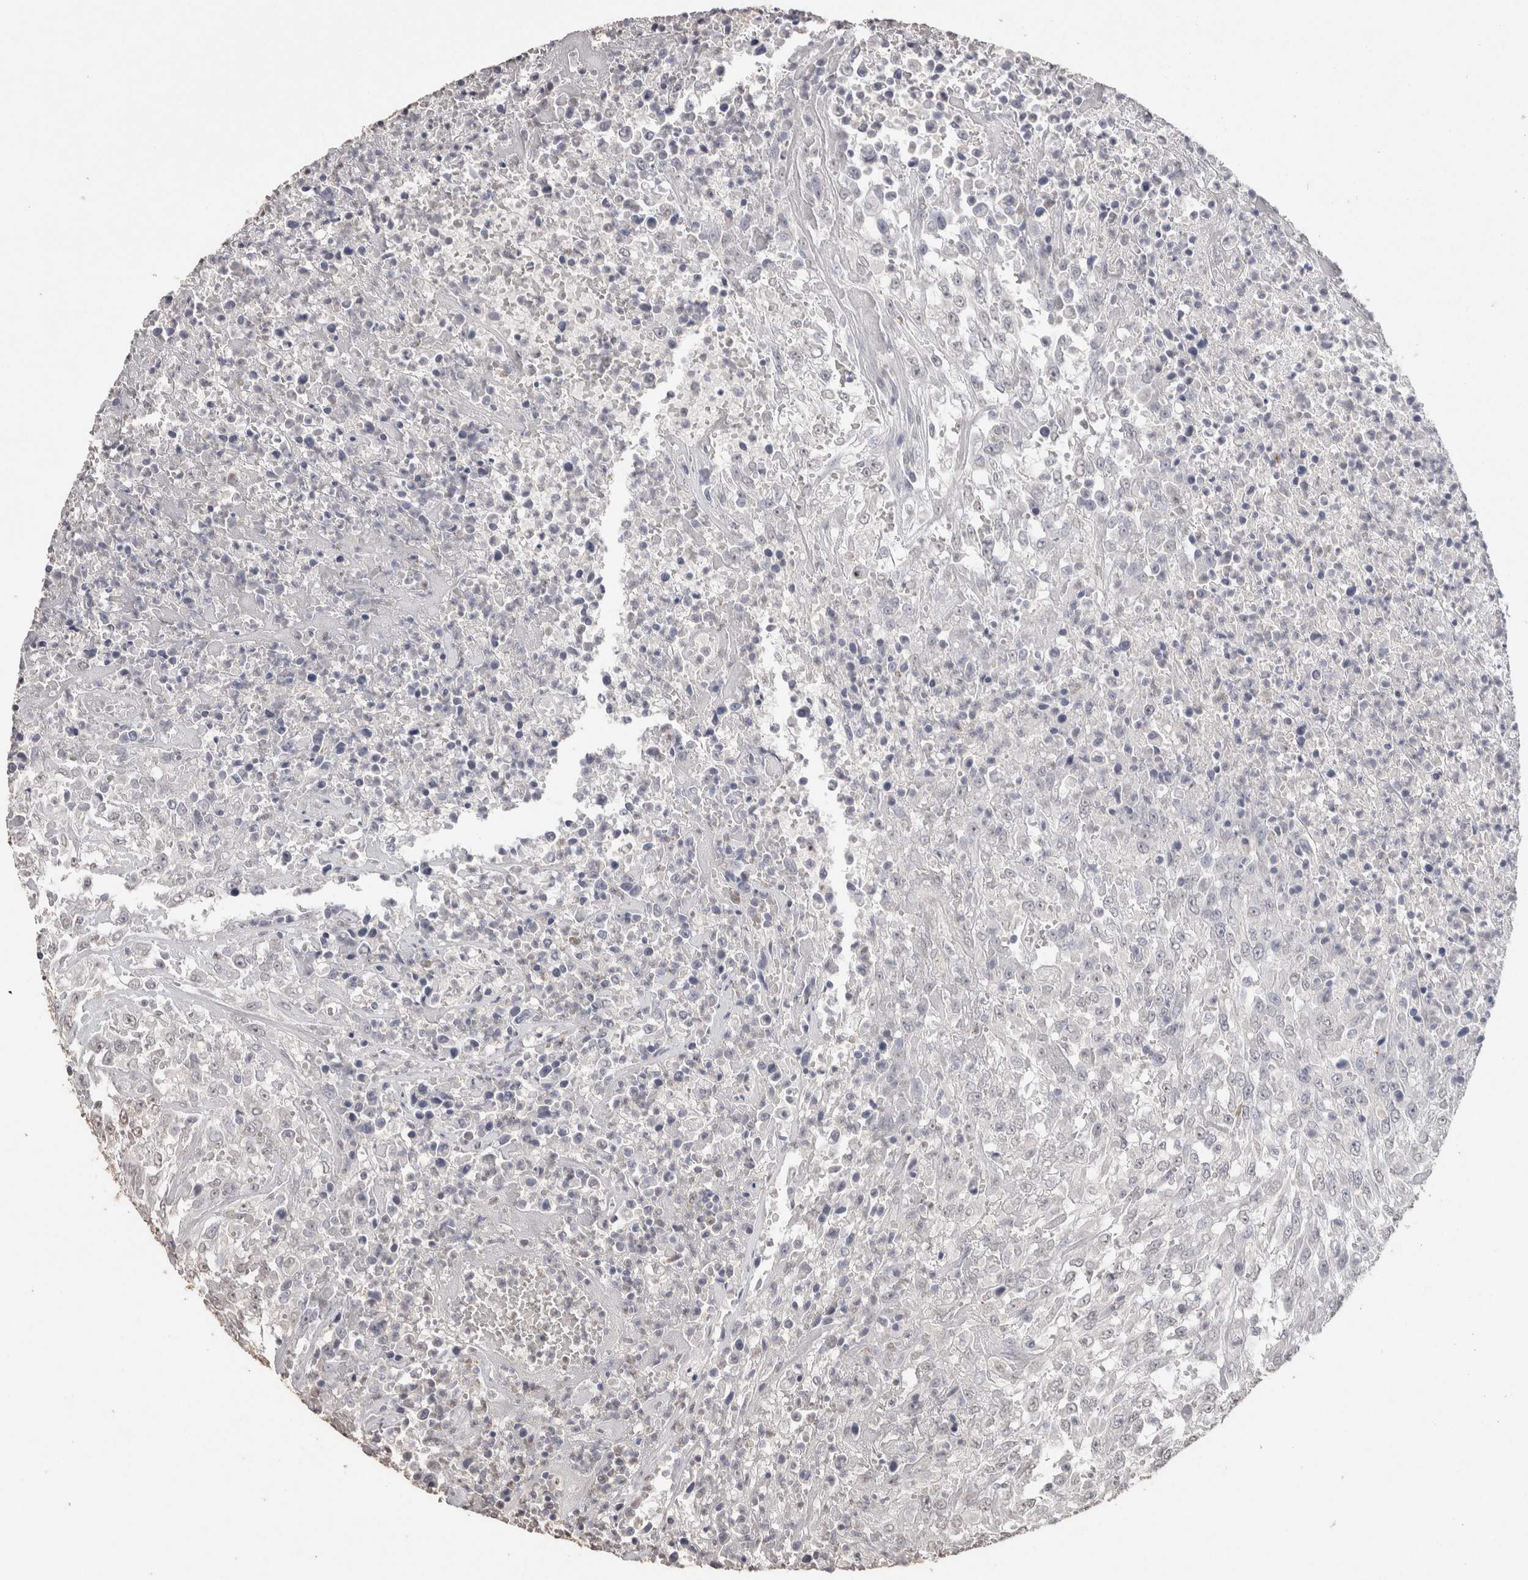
{"staining": {"intensity": "negative", "quantity": "none", "location": "none"}, "tissue": "urothelial cancer", "cell_type": "Tumor cells", "image_type": "cancer", "snomed": [{"axis": "morphology", "description": "Urothelial carcinoma, High grade"}, {"axis": "topography", "description": "Urinary bladder"}], "caption": "High magnification brightfield microscopy of urothelial carcinoma (high-grade) stained with DAB (brown) and counterstained with hematoxylin (blue): tumor cells show no significant expression.", "gene": "LGALS2", "patient": {"sex": "male", "age": 46}}